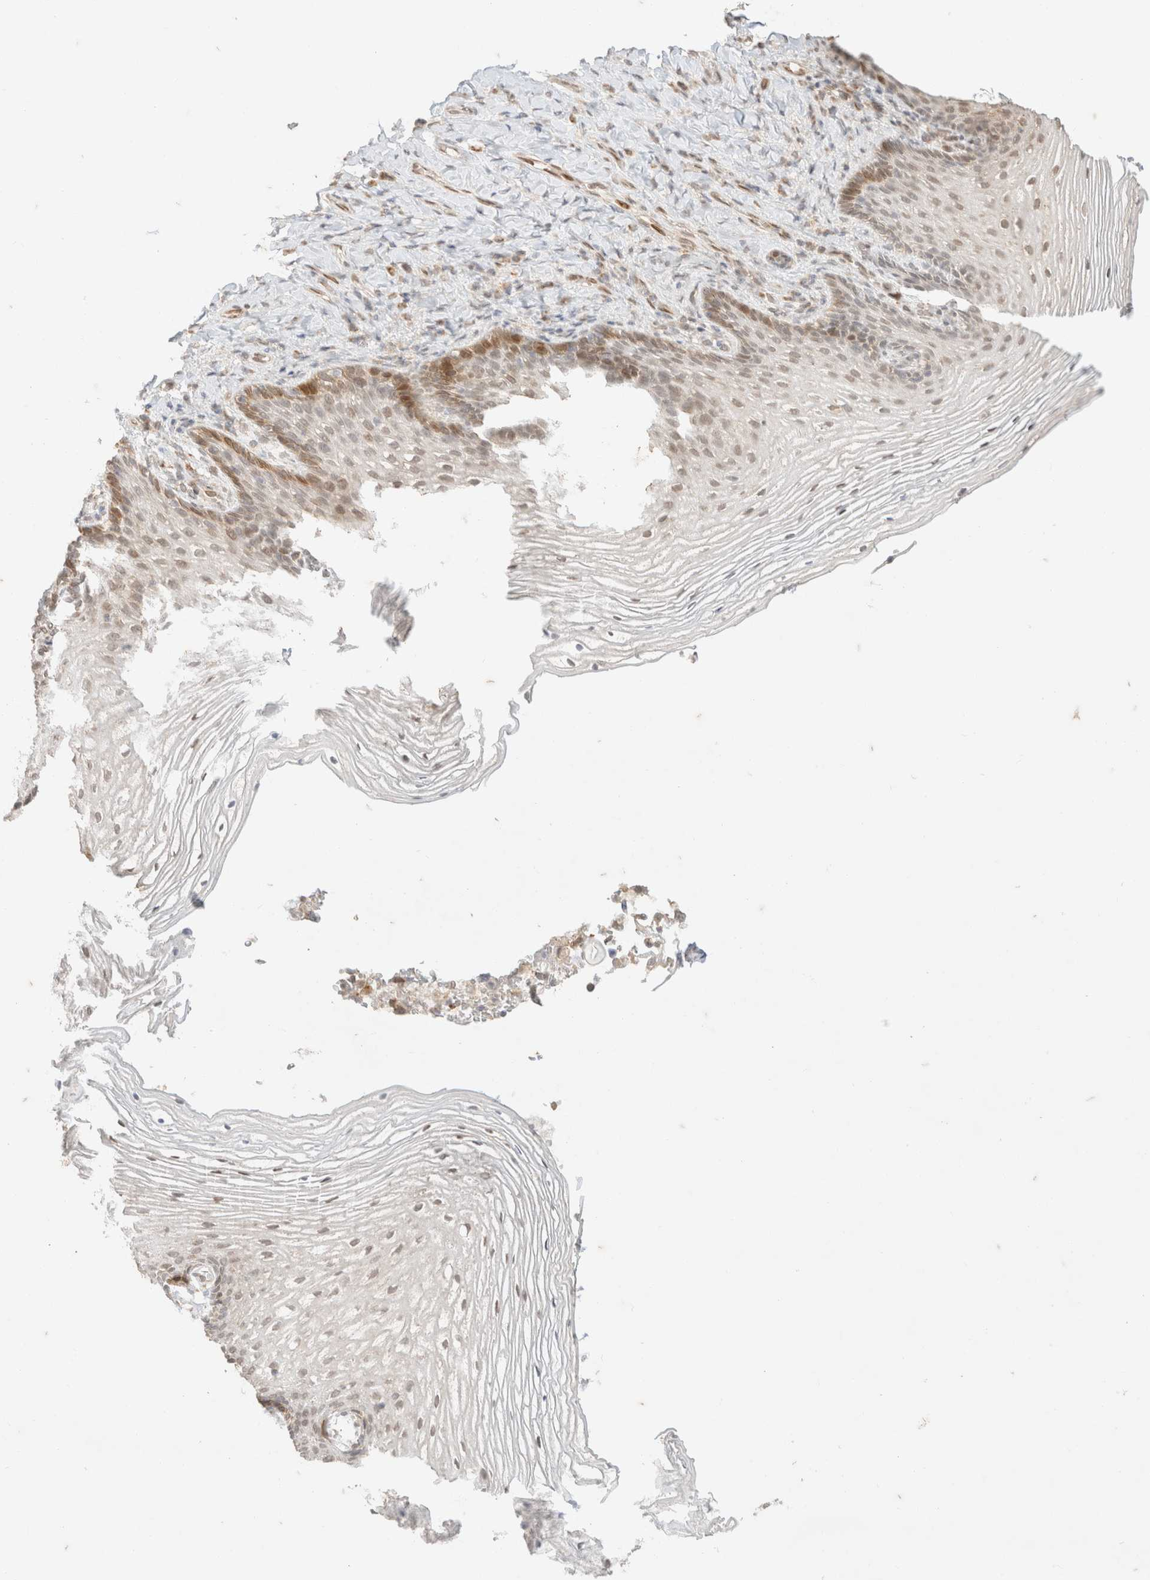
{"staining": {"intensity": "weak", "quantity": "<25%", "location": "cytoplasmic/membranous"}, "tissue": "vagina", "cell_type": "Squamous epithelial cells", "image_type": "normal", "snomed": [{"axis": "morphology", "description": "Normal tissue, NOS"}, {"axis": "topography", "description": "Vagina"}], "caption": "There is no significant expression in squamous epithelial cells of vagina. (DAB immunohistochemistry visualized using brightfield microscopy, high magnification).", "gene": "TACO1", "patient": {"sex": "female", "age": 60}}